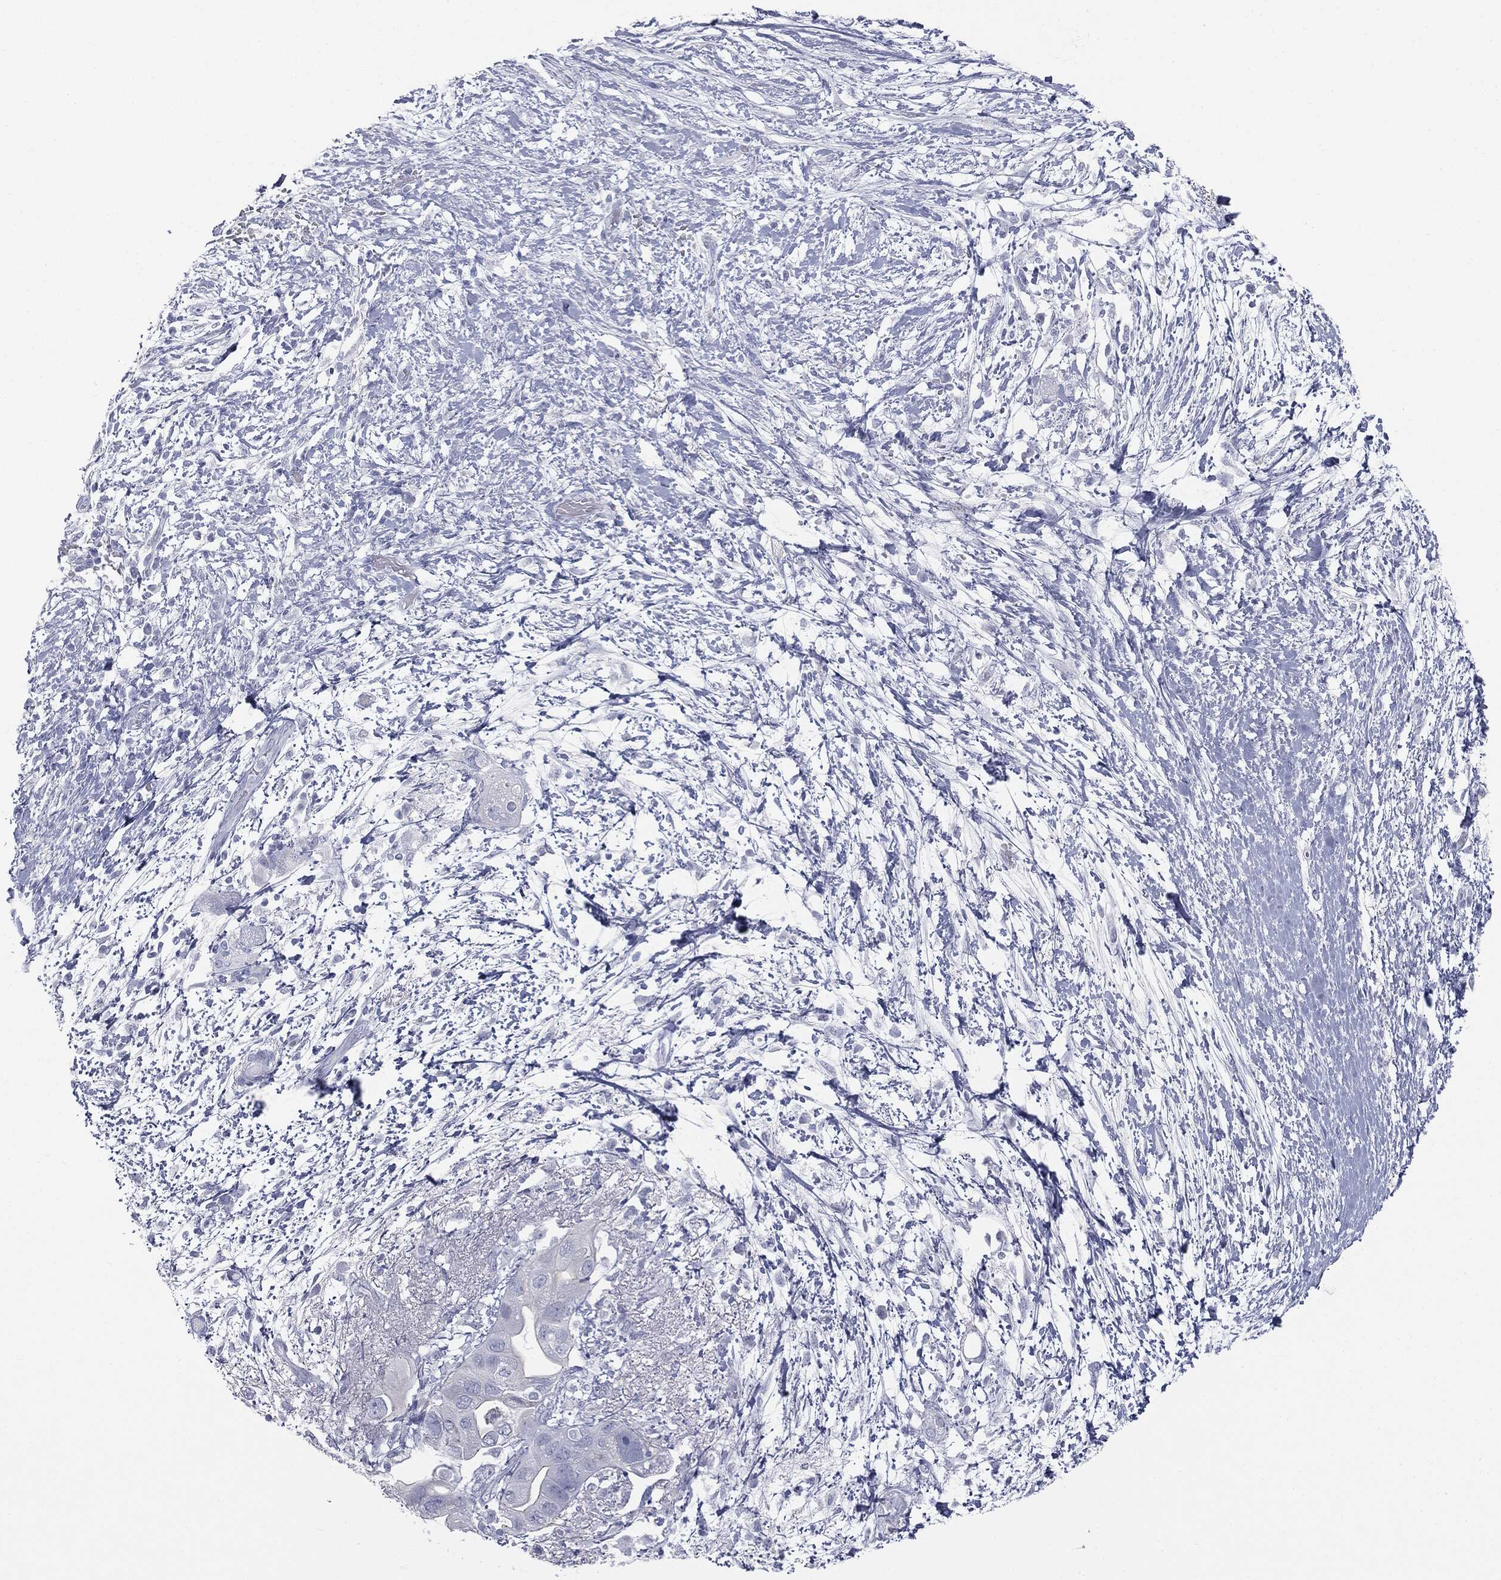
{"staining": {"intensity": "negative", "quantity": "none", "location": "none"}, "tissue": "pancreatic cancer", "cell_type": "Tumor cells", "image_type": "cancer", "snomed": [{"axis": "morphology", "description": "Adenocarcinoma, NOS"}, {"axis": "topography", "description": "Pancreas"}], "caption": "Immunohistochemistry (IHC) image of adenocarcinoma (pancreatic) stained for a protein (brown), which displays no positivity in tumor cells.", "gene": "TPO", "patient": {"sex": "female", "age": 72}}